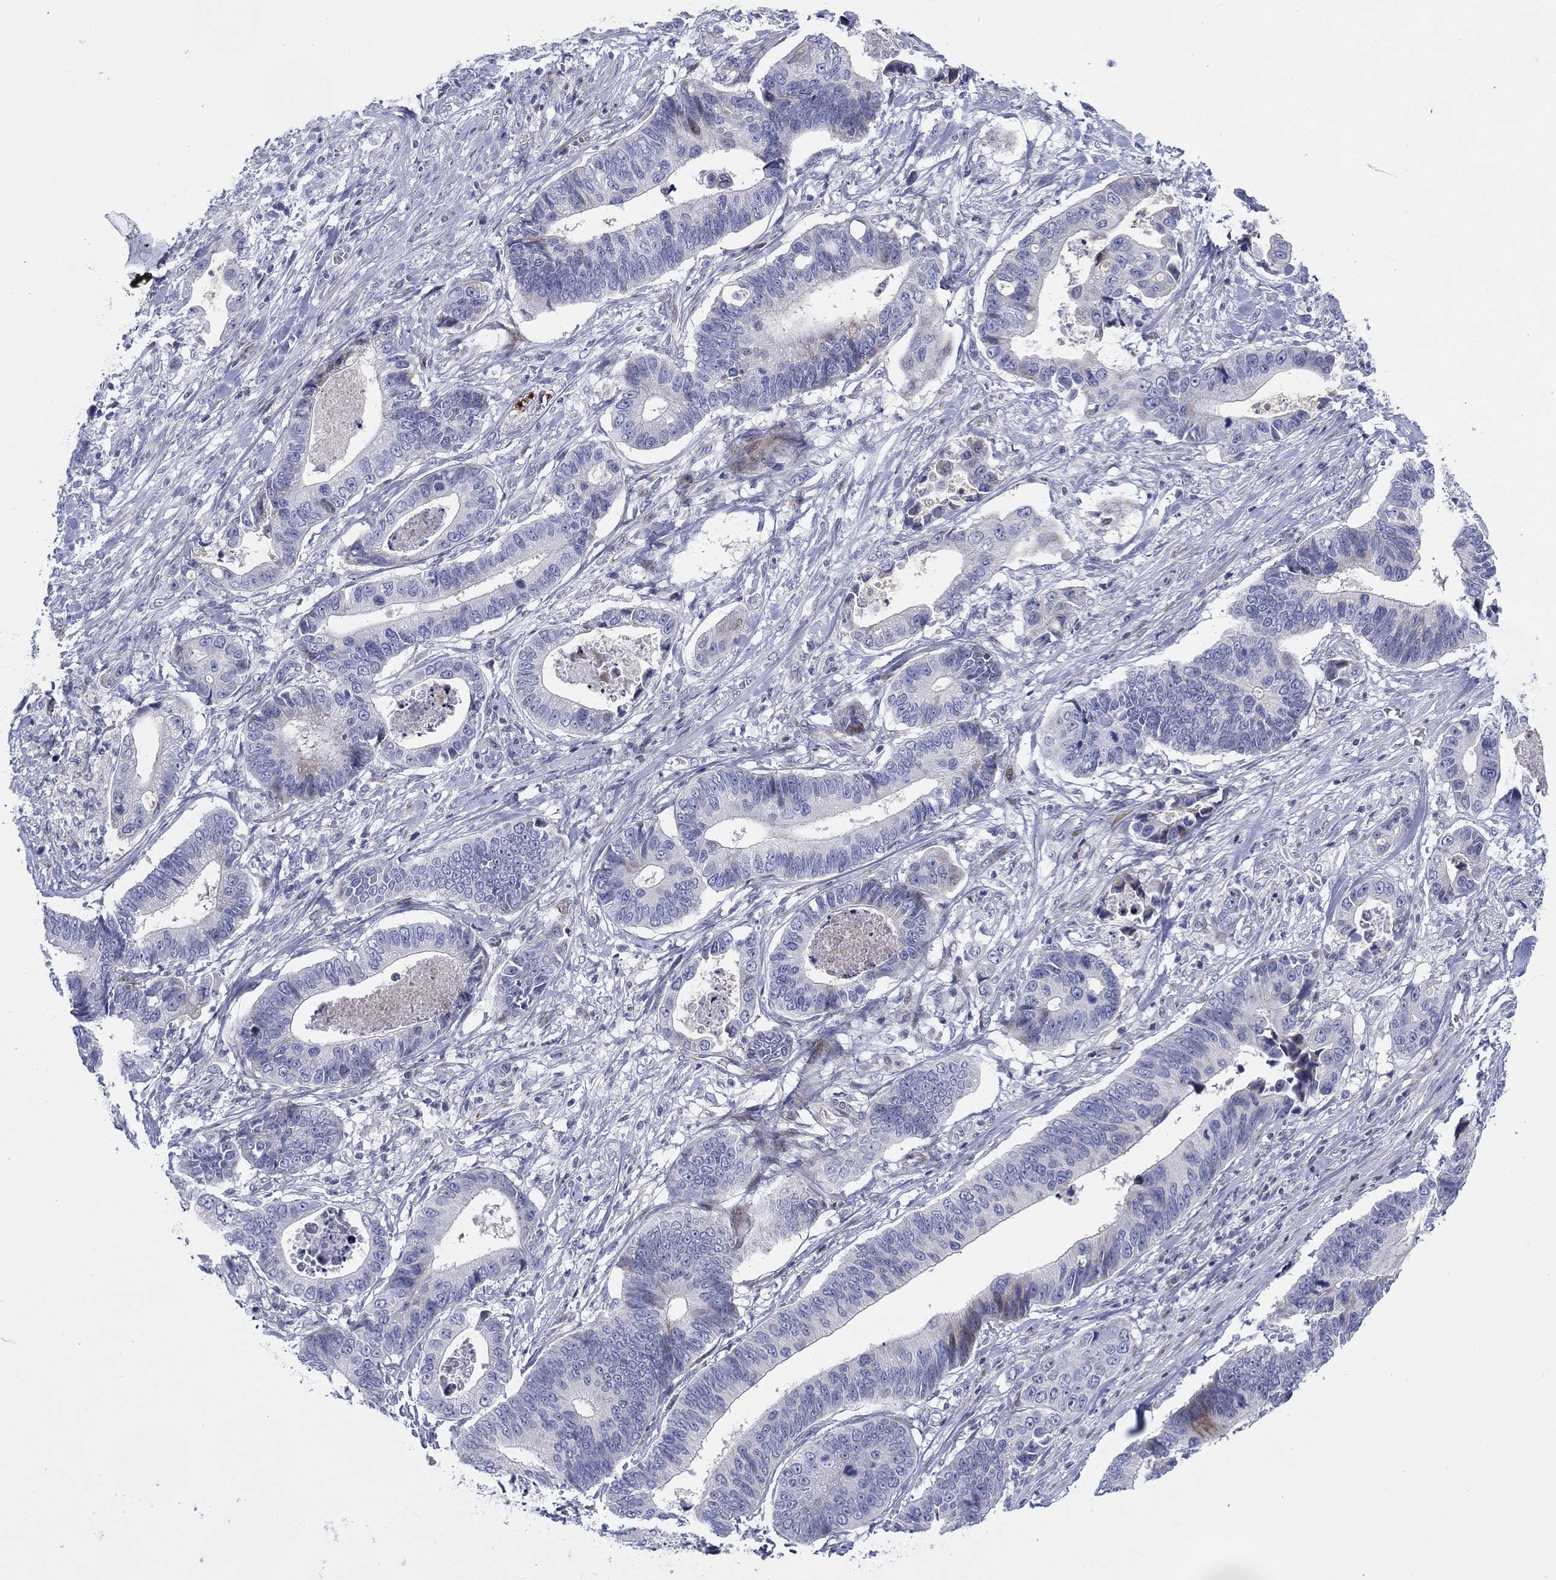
{"staining": {"intensity": "weak", "quantity": "<25%", "location": "cytoplasmic/membranous"}, "tissue": "stomach cancer", "cell_type": "Tumor cells", "image_type": "cancer", "snomed": [{"axis": "morphology", "description": "Adenocarcinoma, NOS"}, {"axis": "topography", "description": "Stomach"}], "caption": "This micrograph is of adenocarcinoma (stomach) stained with immunohistochemistry (IHC) to label a protein in brown with the nuclei are counter-stained blue. There is no positivity in tumor cells.", "gene": "ARHGAP36", "patient": {"sex": "male", "age": 84}}